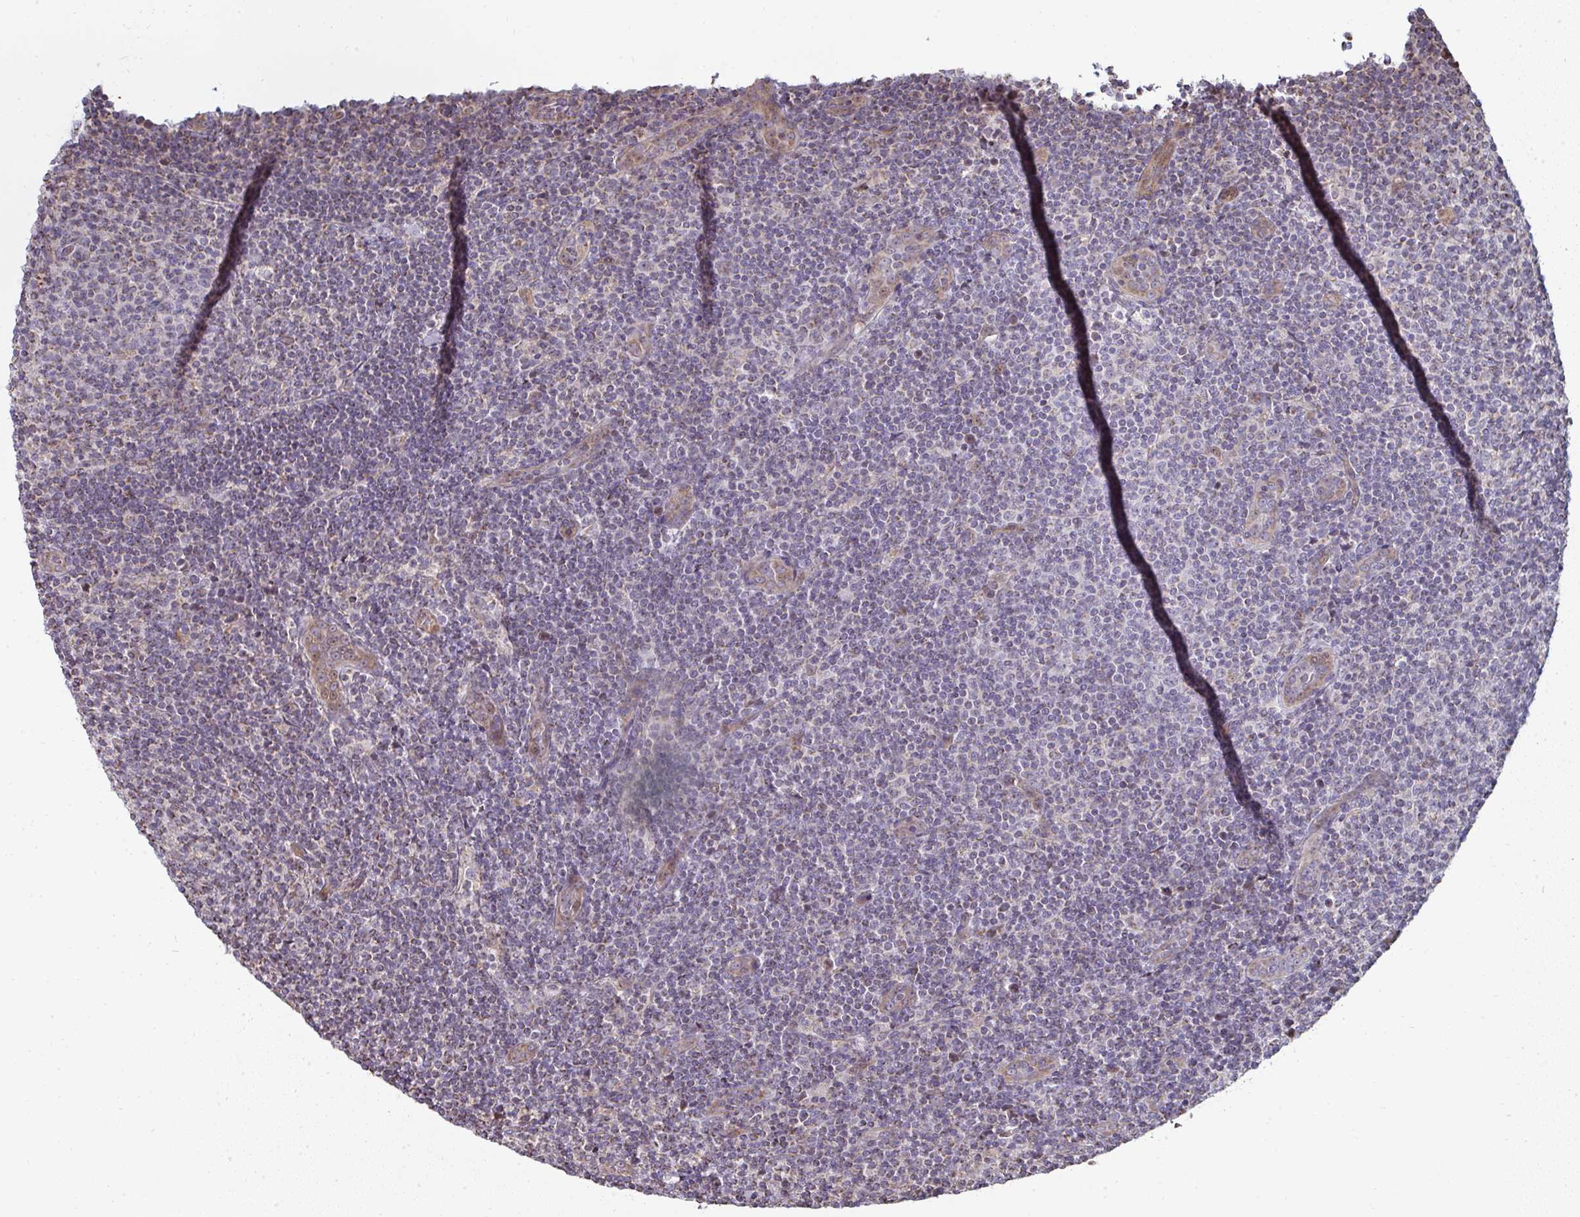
{"staining": {"intensity": "moderate", "quantity": "<25%", "location": "cytoplasmic/membranous"}, "tissue": "lymphoma", "cell_type": "Tumor cells", "image_type": "cancer", "snomed": [{"axis": "morphology", "description": "Malignant lymphoma, non-Hodgkin's type, Low grade"}, {"axis": "topography", "description": "Lymph node"}], "caption": "The image demonstrates a brown stain indicating the presence of a protein in the cytoplasmic/membranous of tumor cells in lymphoma.", "gene": "AGTPBP1", "patient": {"sex": "male", "age": 66}}